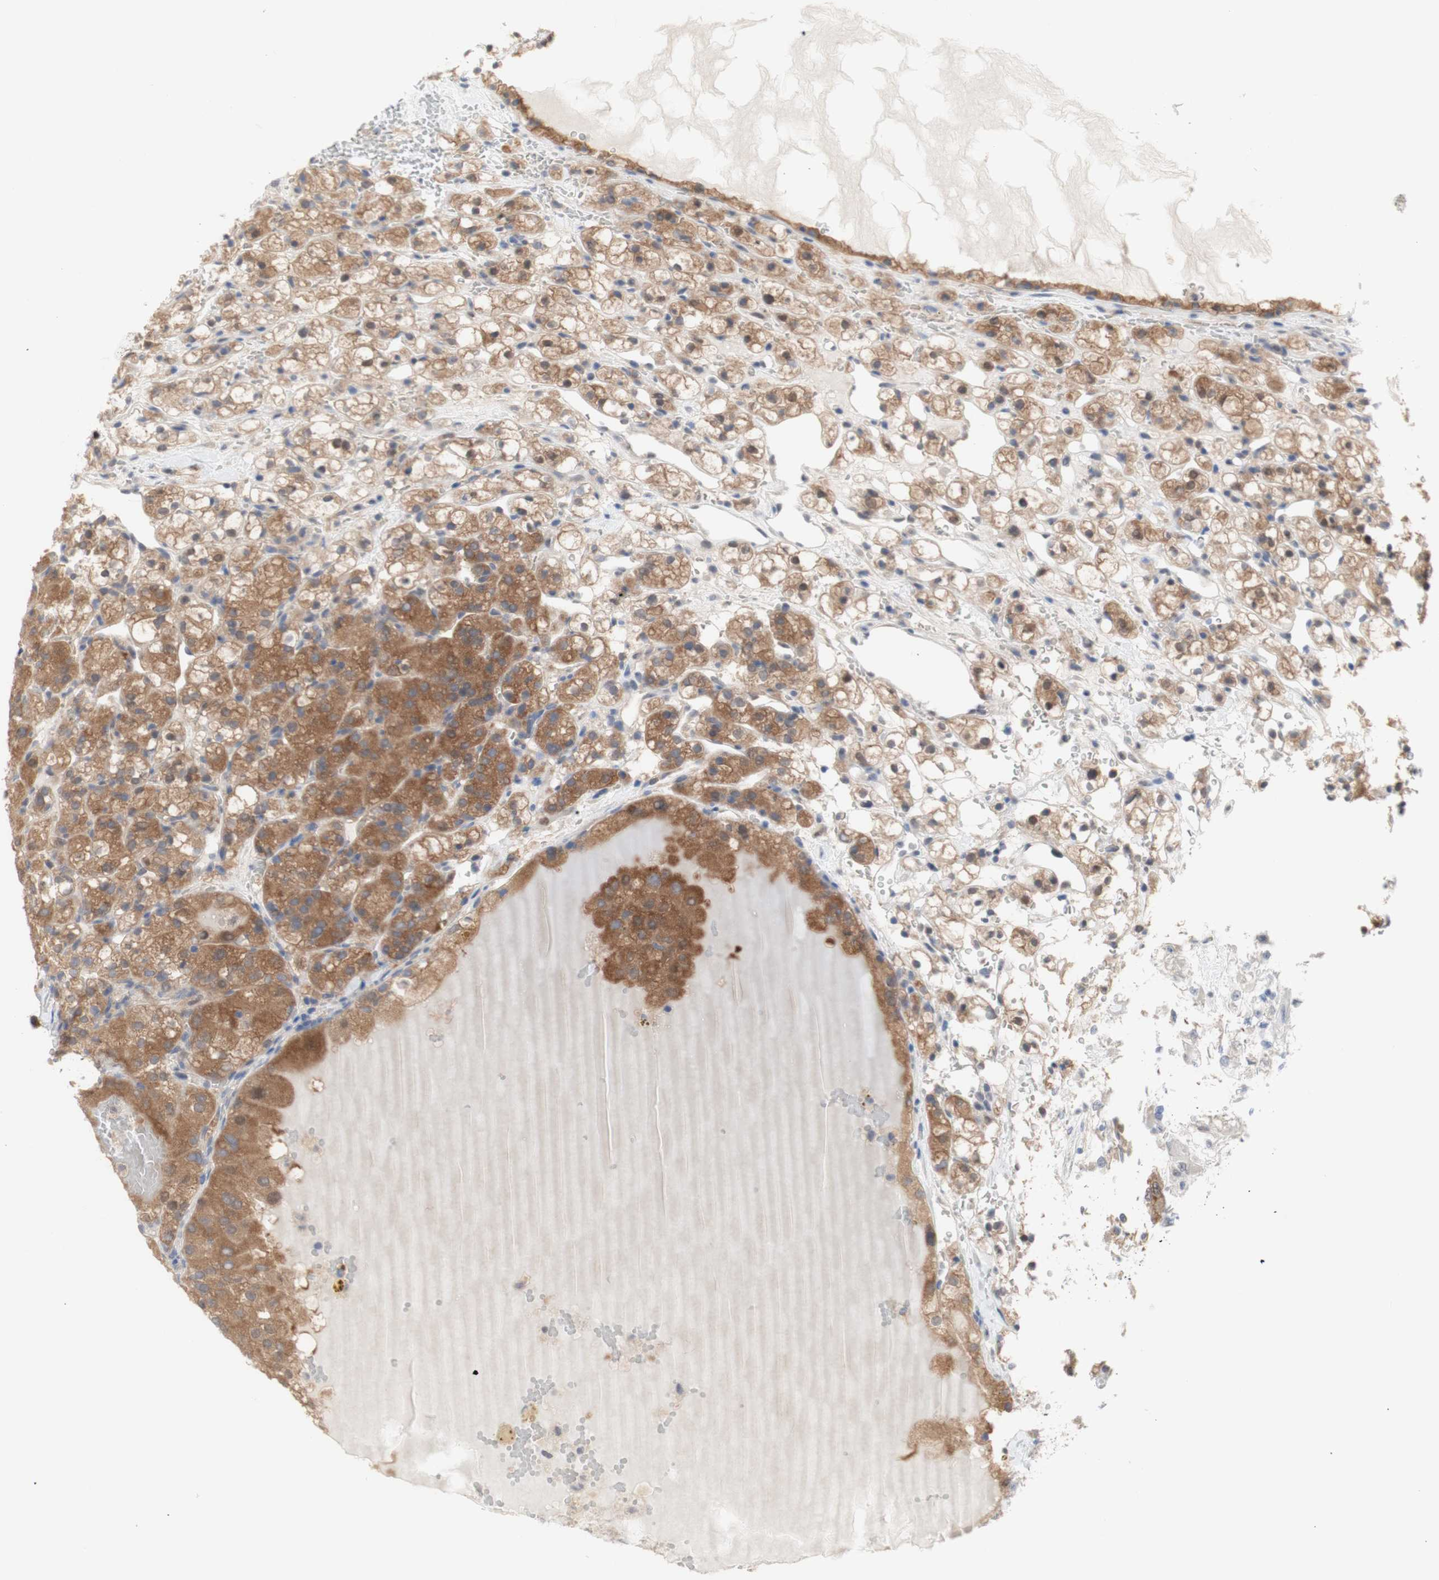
{"staining": {"intensity": "moderate", "quantity": ">75%", "location": "cytoplasmic/membranous"}, "tissue": "renal cancer", "cell_type": "Tumor cells", "image_type": "cancer", "snomed": [{"axis": "morphology", "description": "Adenocarcinoma, NOS"}, {"axis": "topography", "description": "Kidney"}], "caption": "Protein expression analysis of human adenocarcinoma (renal) reveals moderate cytoplasmic/membranous staining in about >75% of tumor cells. (brown staining indicates protein expression, while blue staining denotes nuclei).", "gene": "PRMT5", "patient": {"sex": "male", "age": 61}}